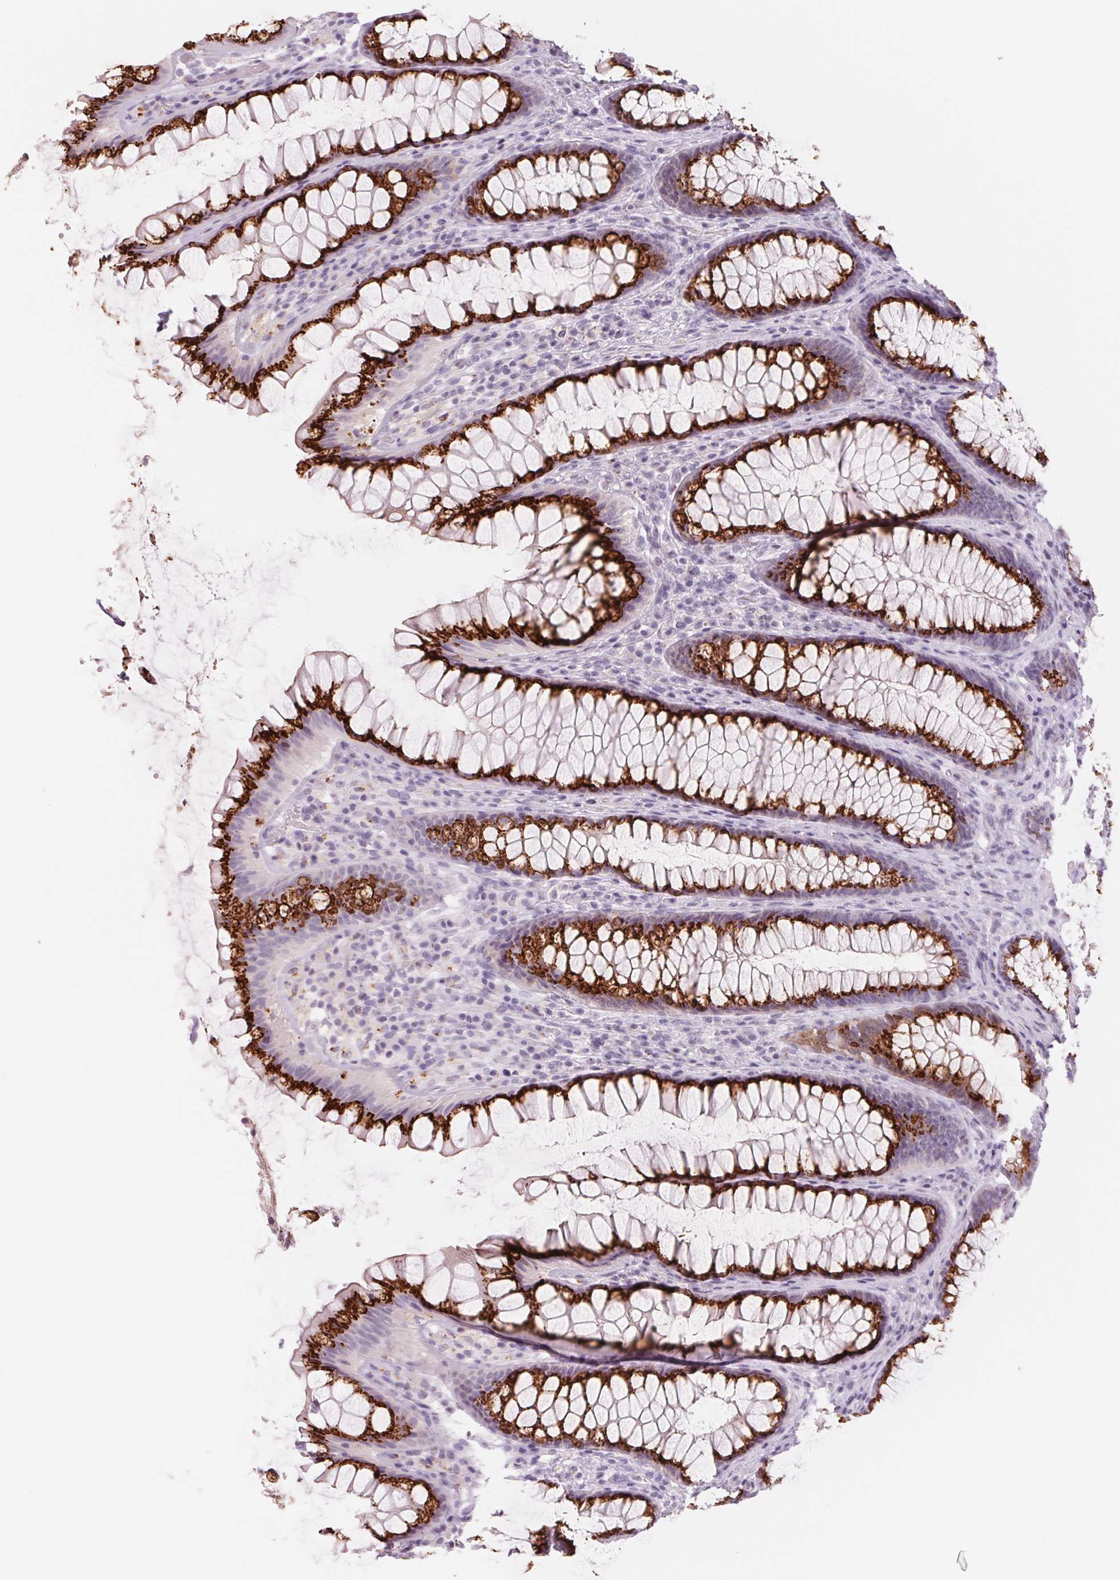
{"staining": {"intensity": "strong", "quantity": ">75%", "location": "cytoplasmic/membranous"}, "tissue": "rectum", "cell_type": "Glandular cells", "image_type": "normal", "snomed": [{"axis": "morphology", "description": "Normal tissue, NOS"}, {"axis": "topography", "description": "Rectum"}], "caption": "Protein staining of unremarkable rectum displays strong cytoplasmic/membranous expression in approximately >75% of glandular cells.", "gene": "GALNT7", "patient": {"sex": "male", "age": 72}}